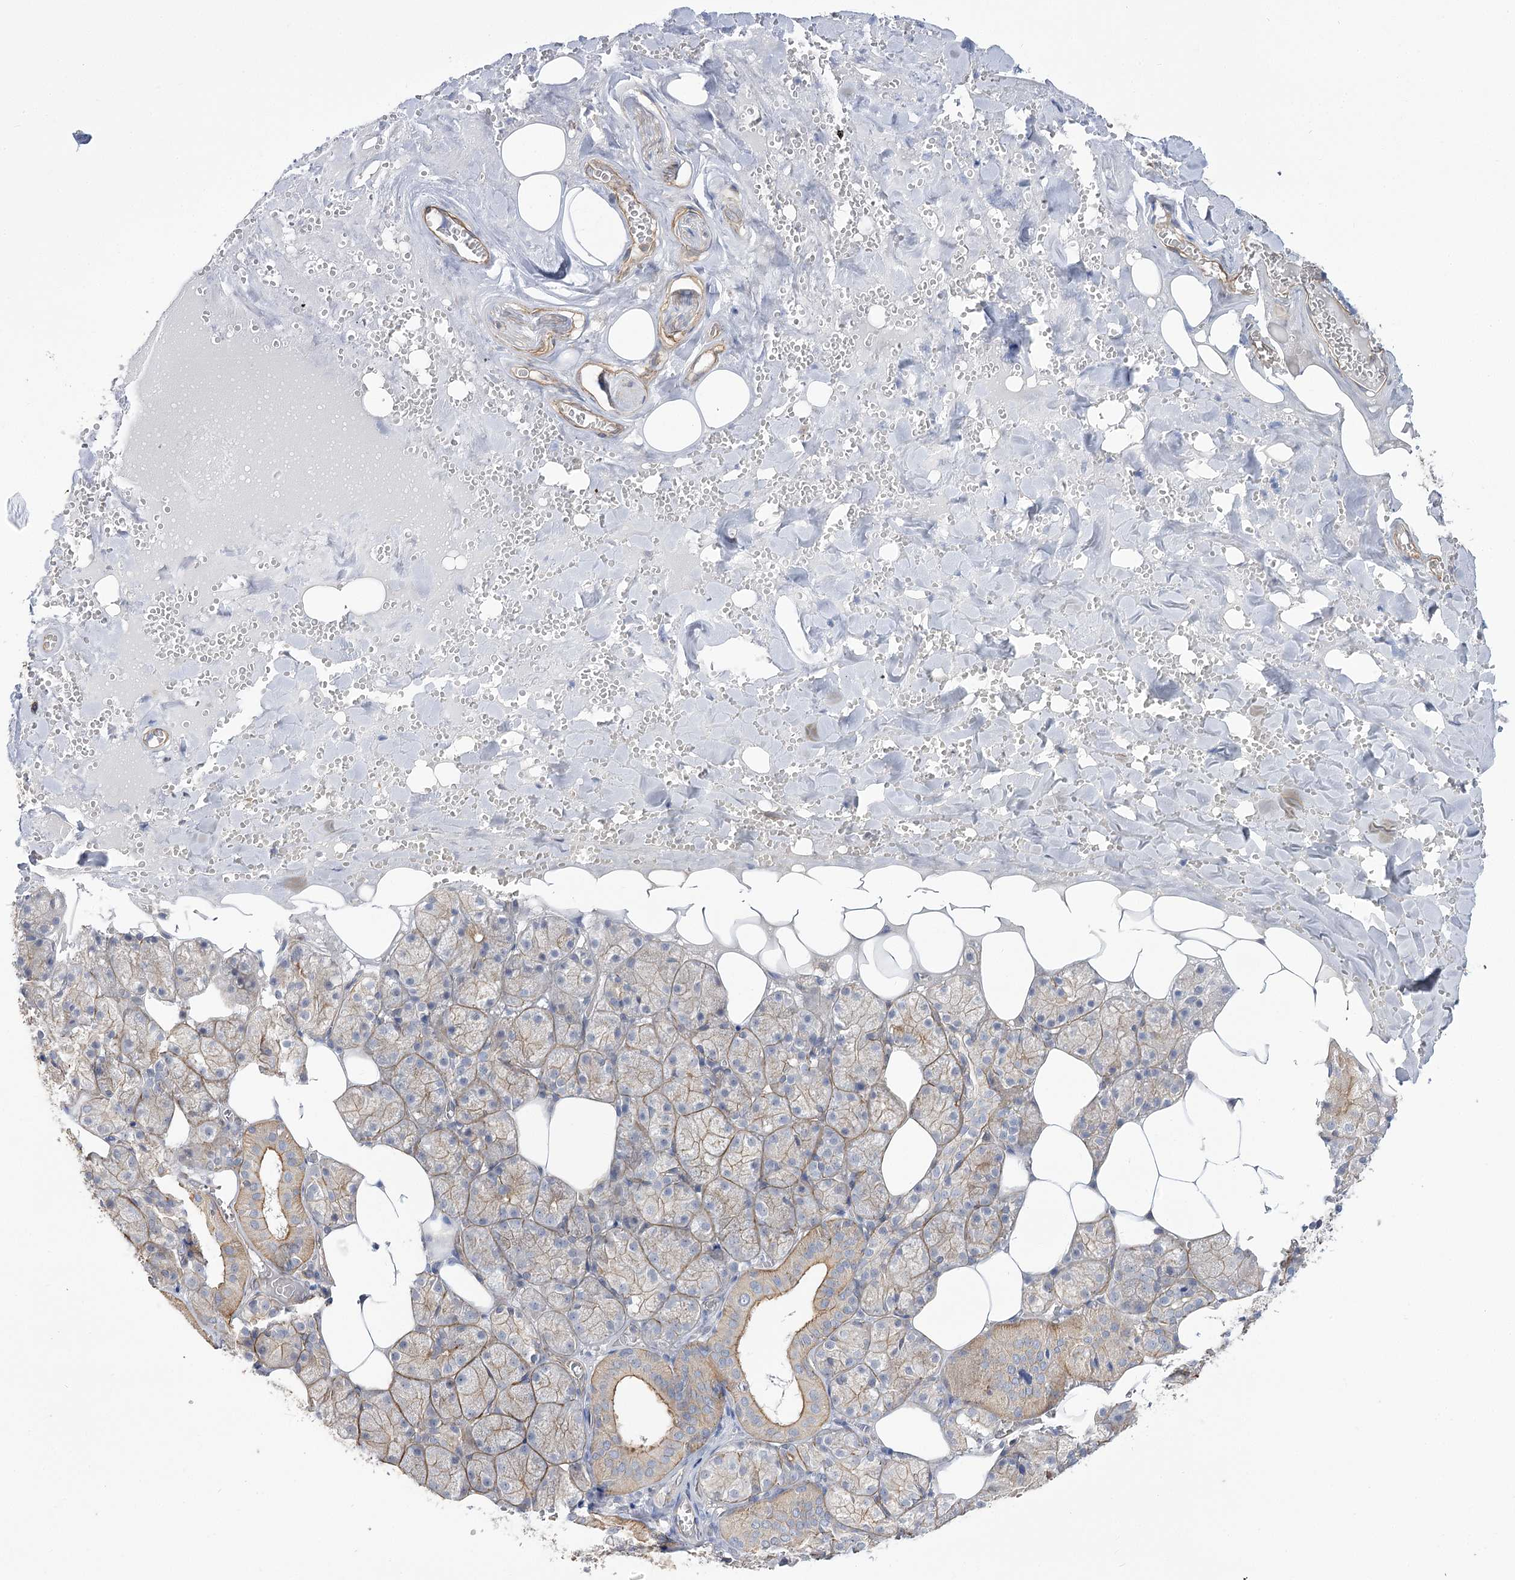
{"staining": {"intensity": "moderate", "quantity": ">75%", "location": "cytoplasmic/membranous"}, "tissue": "salivary gland", "cell_type": "Glandular cells", "image_type": "normal", "snomed": [{"axis": "morphology", "description": "Normal tissue, NOS"}, {"axis": "topography", "description": "Salivary gland"}], "caption": "There is medium levels of moderate cytoplasmic/membranous staining in glandular cells of normal salivary gland, as demonstrated by immunohistochemical staining (brown color).", "gene": "SH3BP5L", "patient": {"sex": "male", "age": 62}}